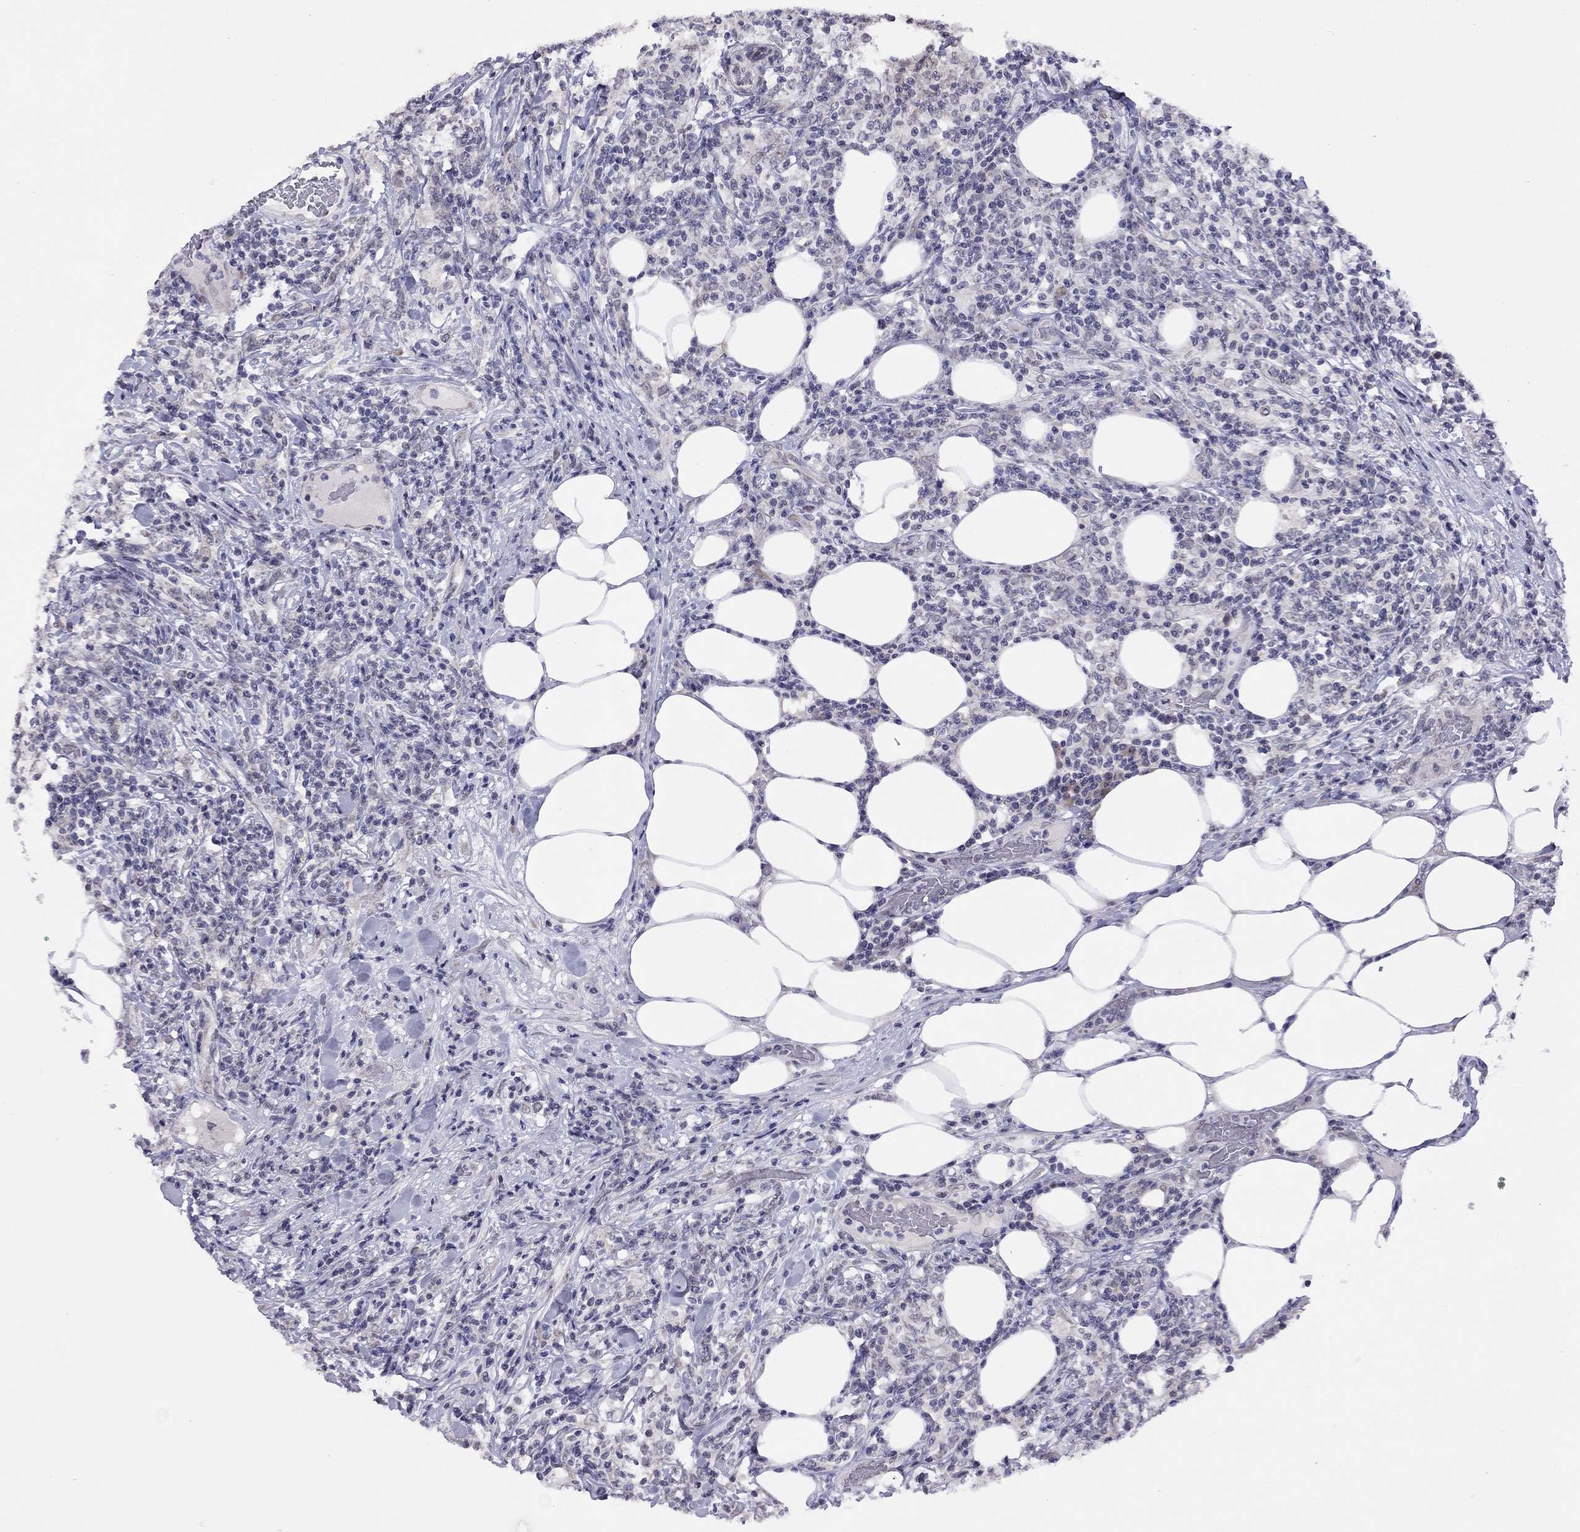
{"staining": {"intensity": "negative", "quantity": "none", "location": "none"}, "tissue": "lymphoma", "cell_type": "Tumor cells", "image_type": "cancer", "snomed": [{"axis": "morphology", "description": "Malignant lymphoma, non-Hodgkin's type, High grade"}, {"axis": "topography", "description": "Lymph node"}], "caption": "This is an immunohistochemistry photomicrograph of malignant lymphoma, non-Hodgkin's type (high-grade). There is no expression in tumor cells.", "gene": "HES5", "patient": {"sex": "female", "age": 84}}